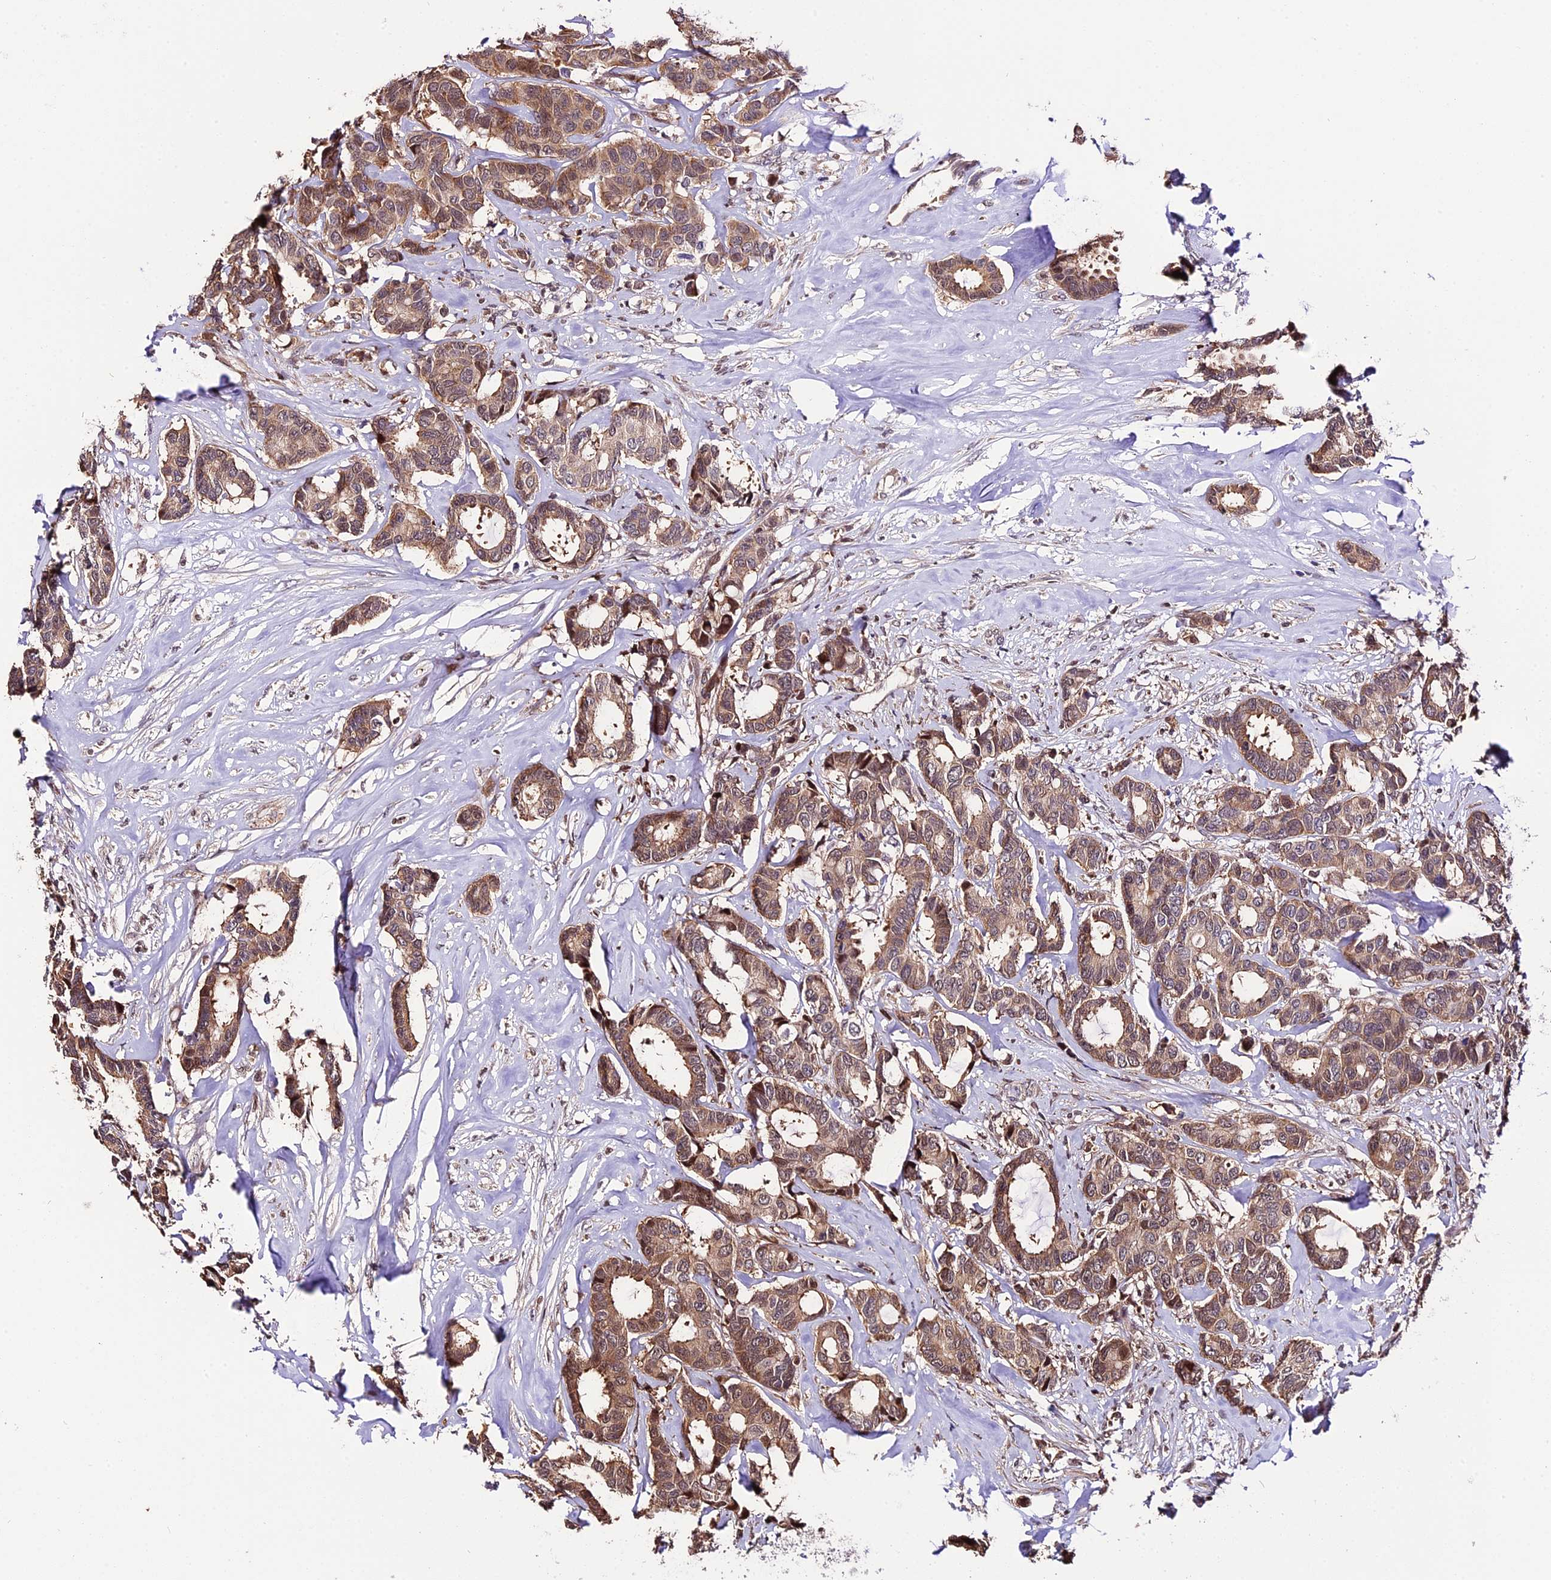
{"staining": {"intensity": "moderate", "quantity": ">75%", "location": "cytoplasmic/membranous,nuclear"}, "tissue": "breast cancer", "cell_type": "Tumor cells", "image_type": "cancer", "snomed": [{"axis": "morphology", "description": "Duct carcinoma"}, {"axis": "topography", "description": "Breast"}], "caption": "Approximately >75% of tumor cells in breast cancer (intraductal carcinoma) exhibit moderate cytoplasmic/membranous and nuclear protein staining as visualized by brown immunohistochemical staining.", "gene": "HERPUD1", "patient": {"sex": "female", "age": 87}}